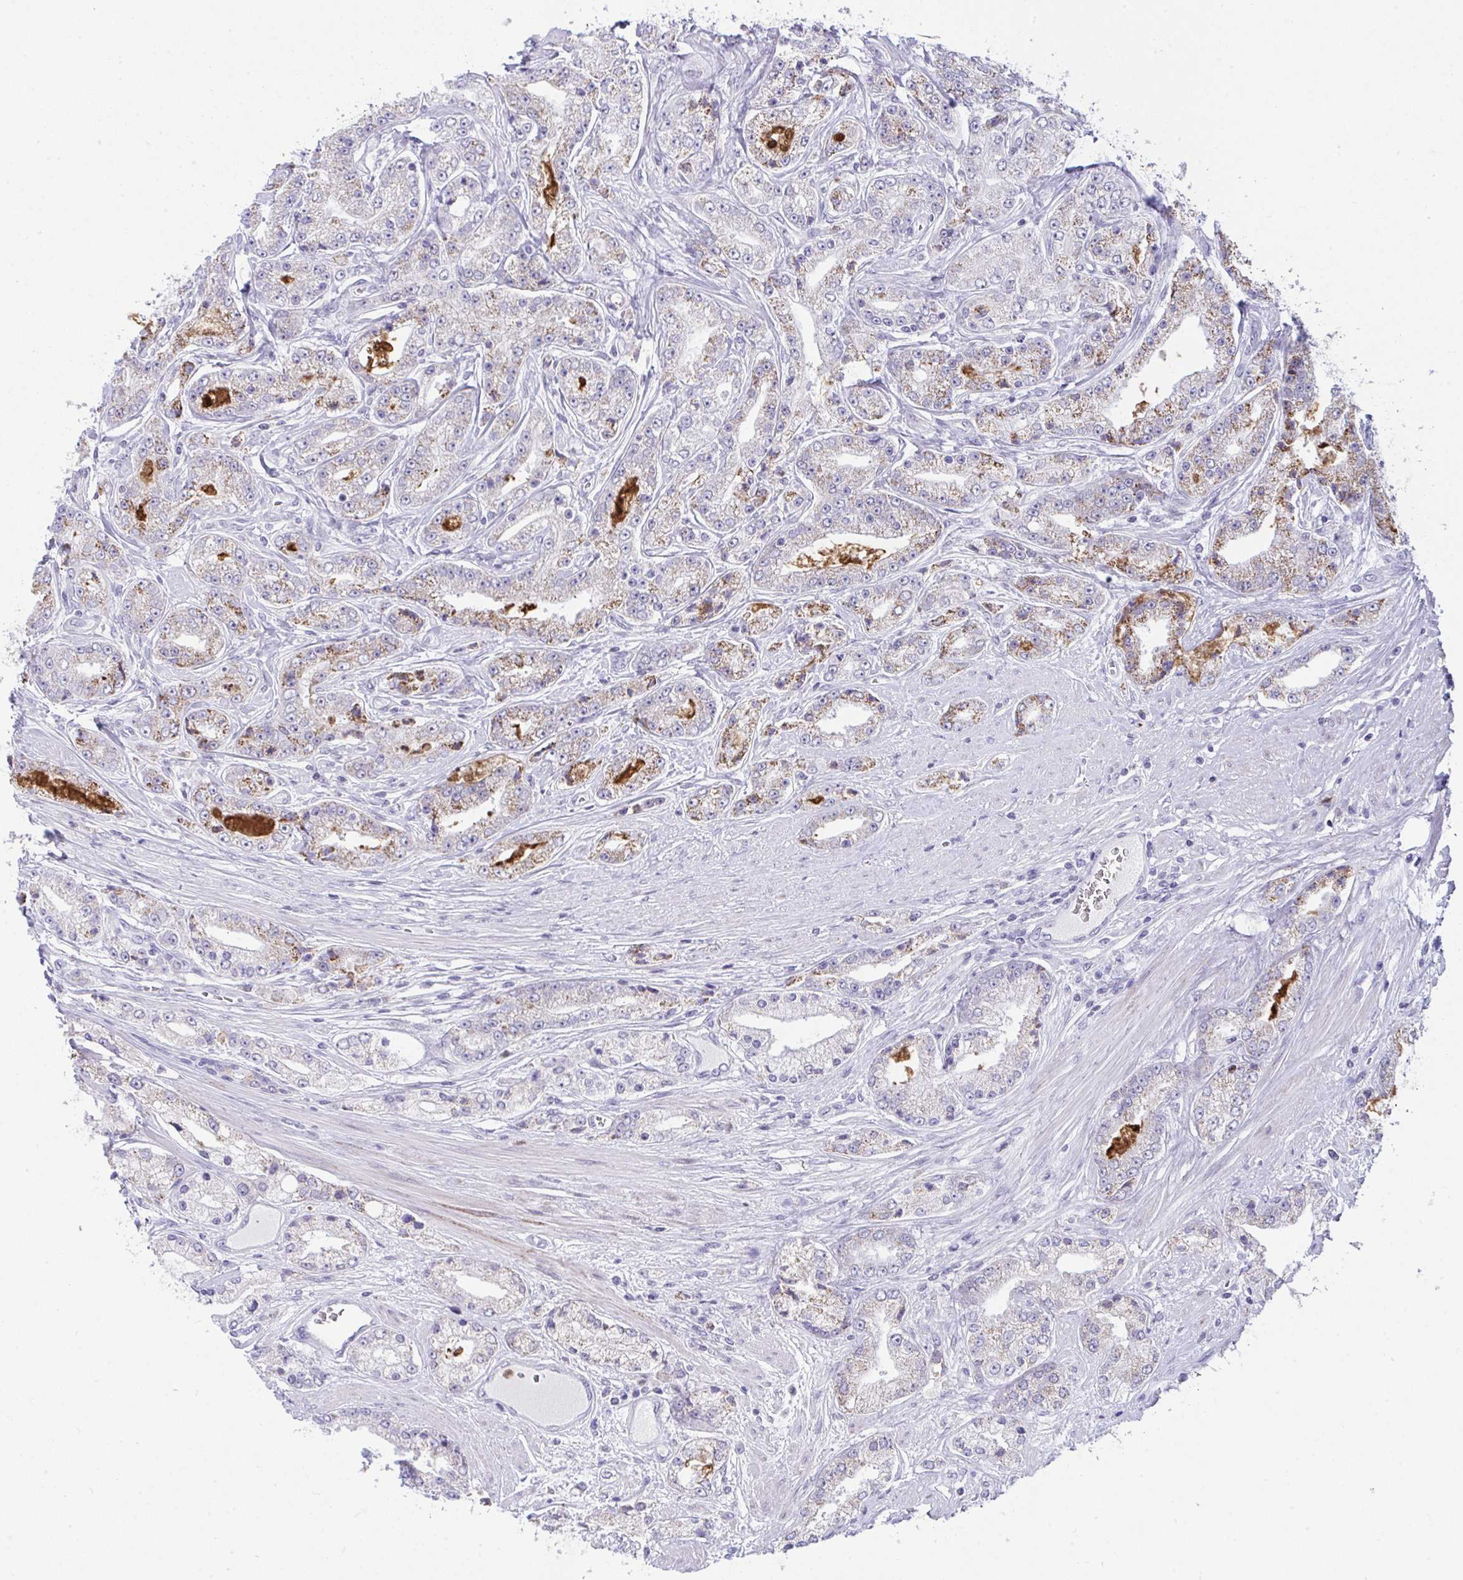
{"staining": {"intensity": "moderate", "quantity": "<25%", "location": "cytoplasmic/membranous"}, "tissue": "prostate cancer", "cell_type": "Tumor cells", "image_type": "cancer", "snomed": [{"axis": "morphology", "description": "Adenocarcinoma, High grade"}, {"axis": "topography", "description": "Prostate"}], "caption": "A brown stain shows moderate cytoplasmic/membranous staining of a protein in prostate cancer tumor cells.", "gene": "PLA2G12B", "patient": {"sex": "male", "age": 66}}